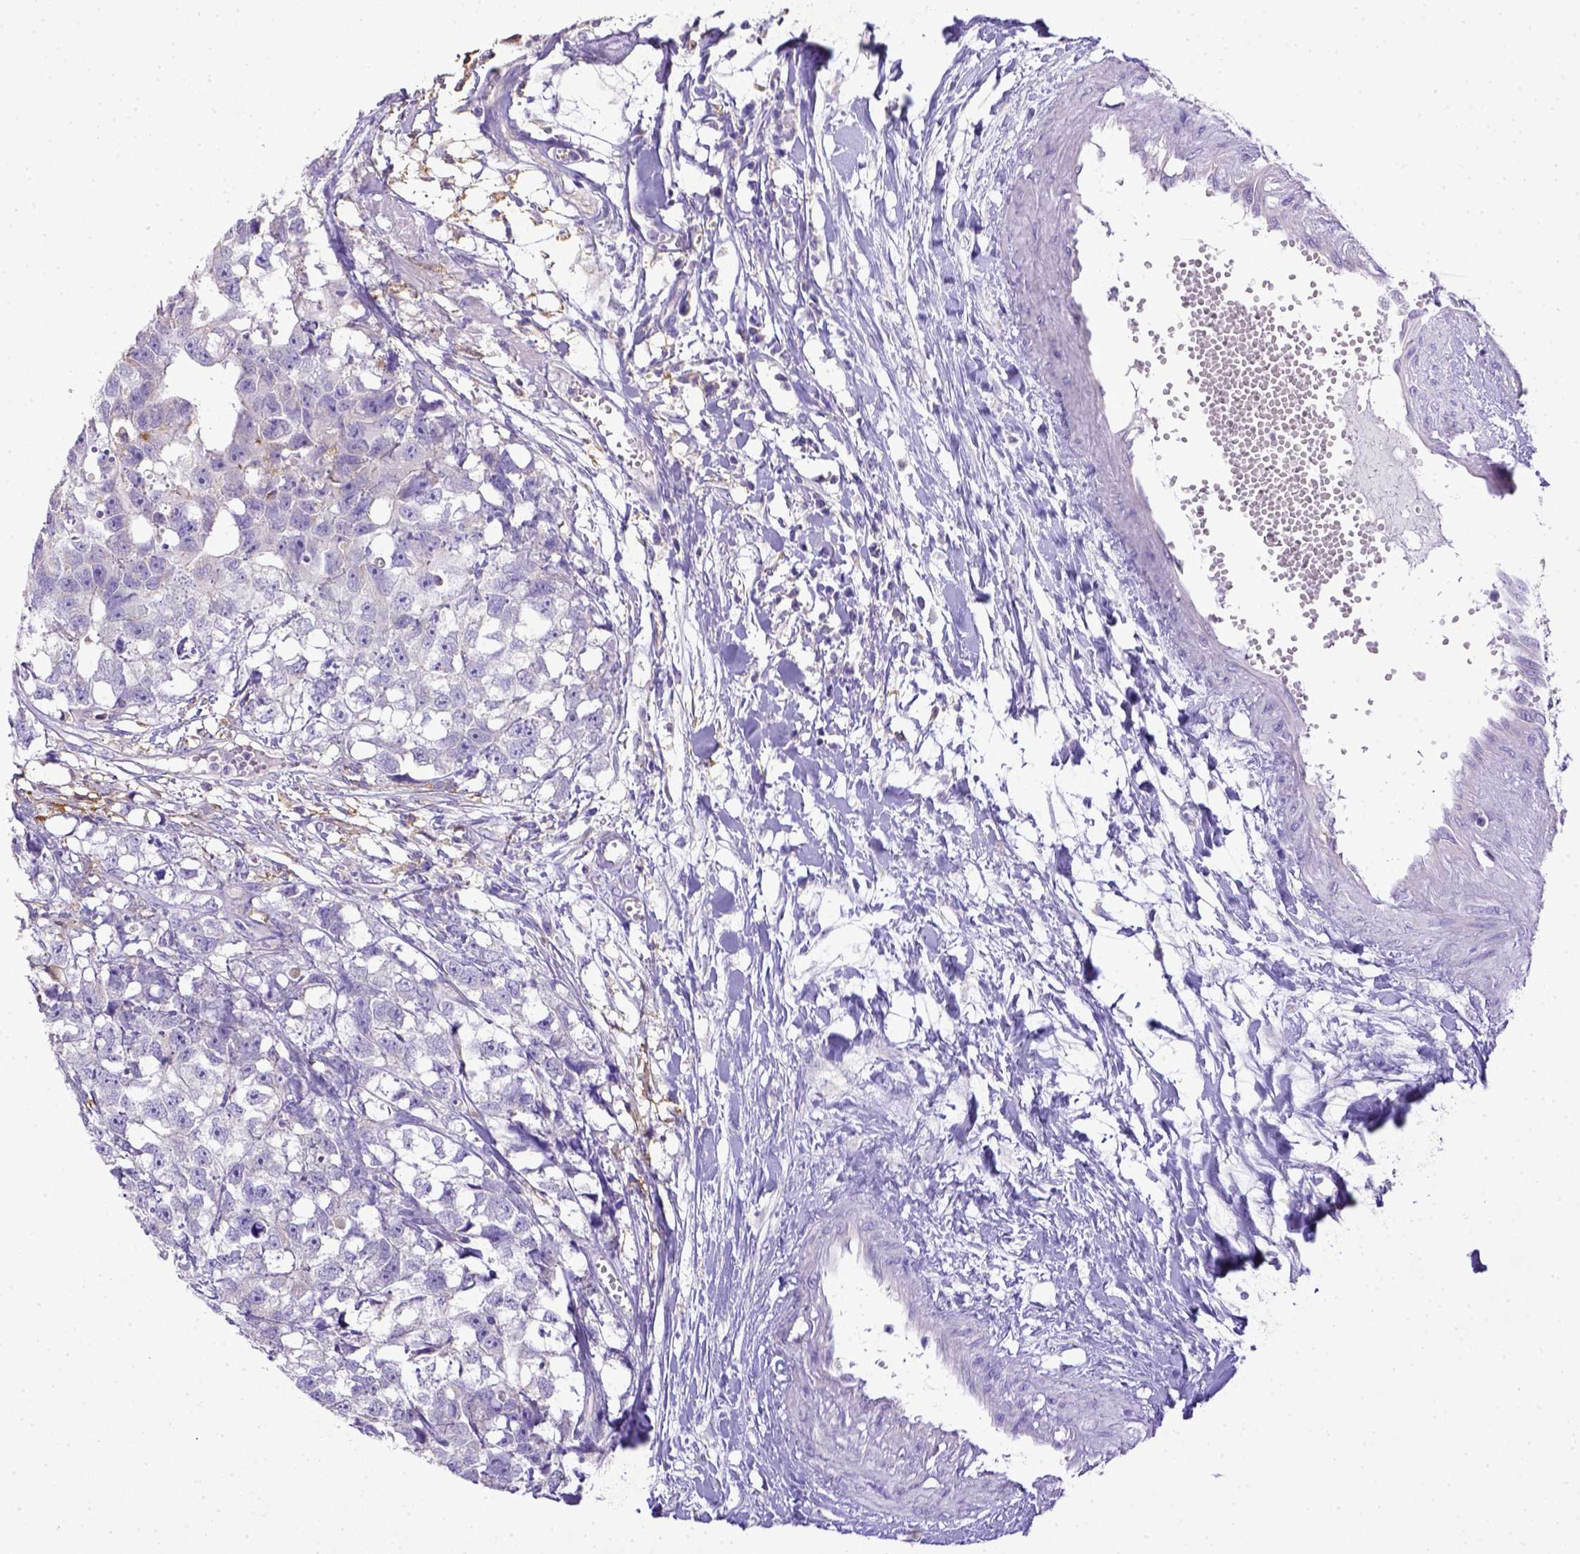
{"staining": {"intensity": "negative", "quantity": "none", "location": "none"}, "tissue": "testis cancer", "cell_type": "Tumor cells", "image_type": "cancer", "snomed": [{"axis": "morphology", "description": "Carcinoma, Embryonal, NOS"}, {"axis": "morphology", "description": "Teratoma, malignant, NOS"}, {"axis": "topography", "description": "Testis"}], "caption": "Immunohistochemical staining of testis cancer (embryonal carcinoma) exhibits no significant staining in tumor cells.", "gene": "CD40", "patient": {"sex": "male", "age": 44}}